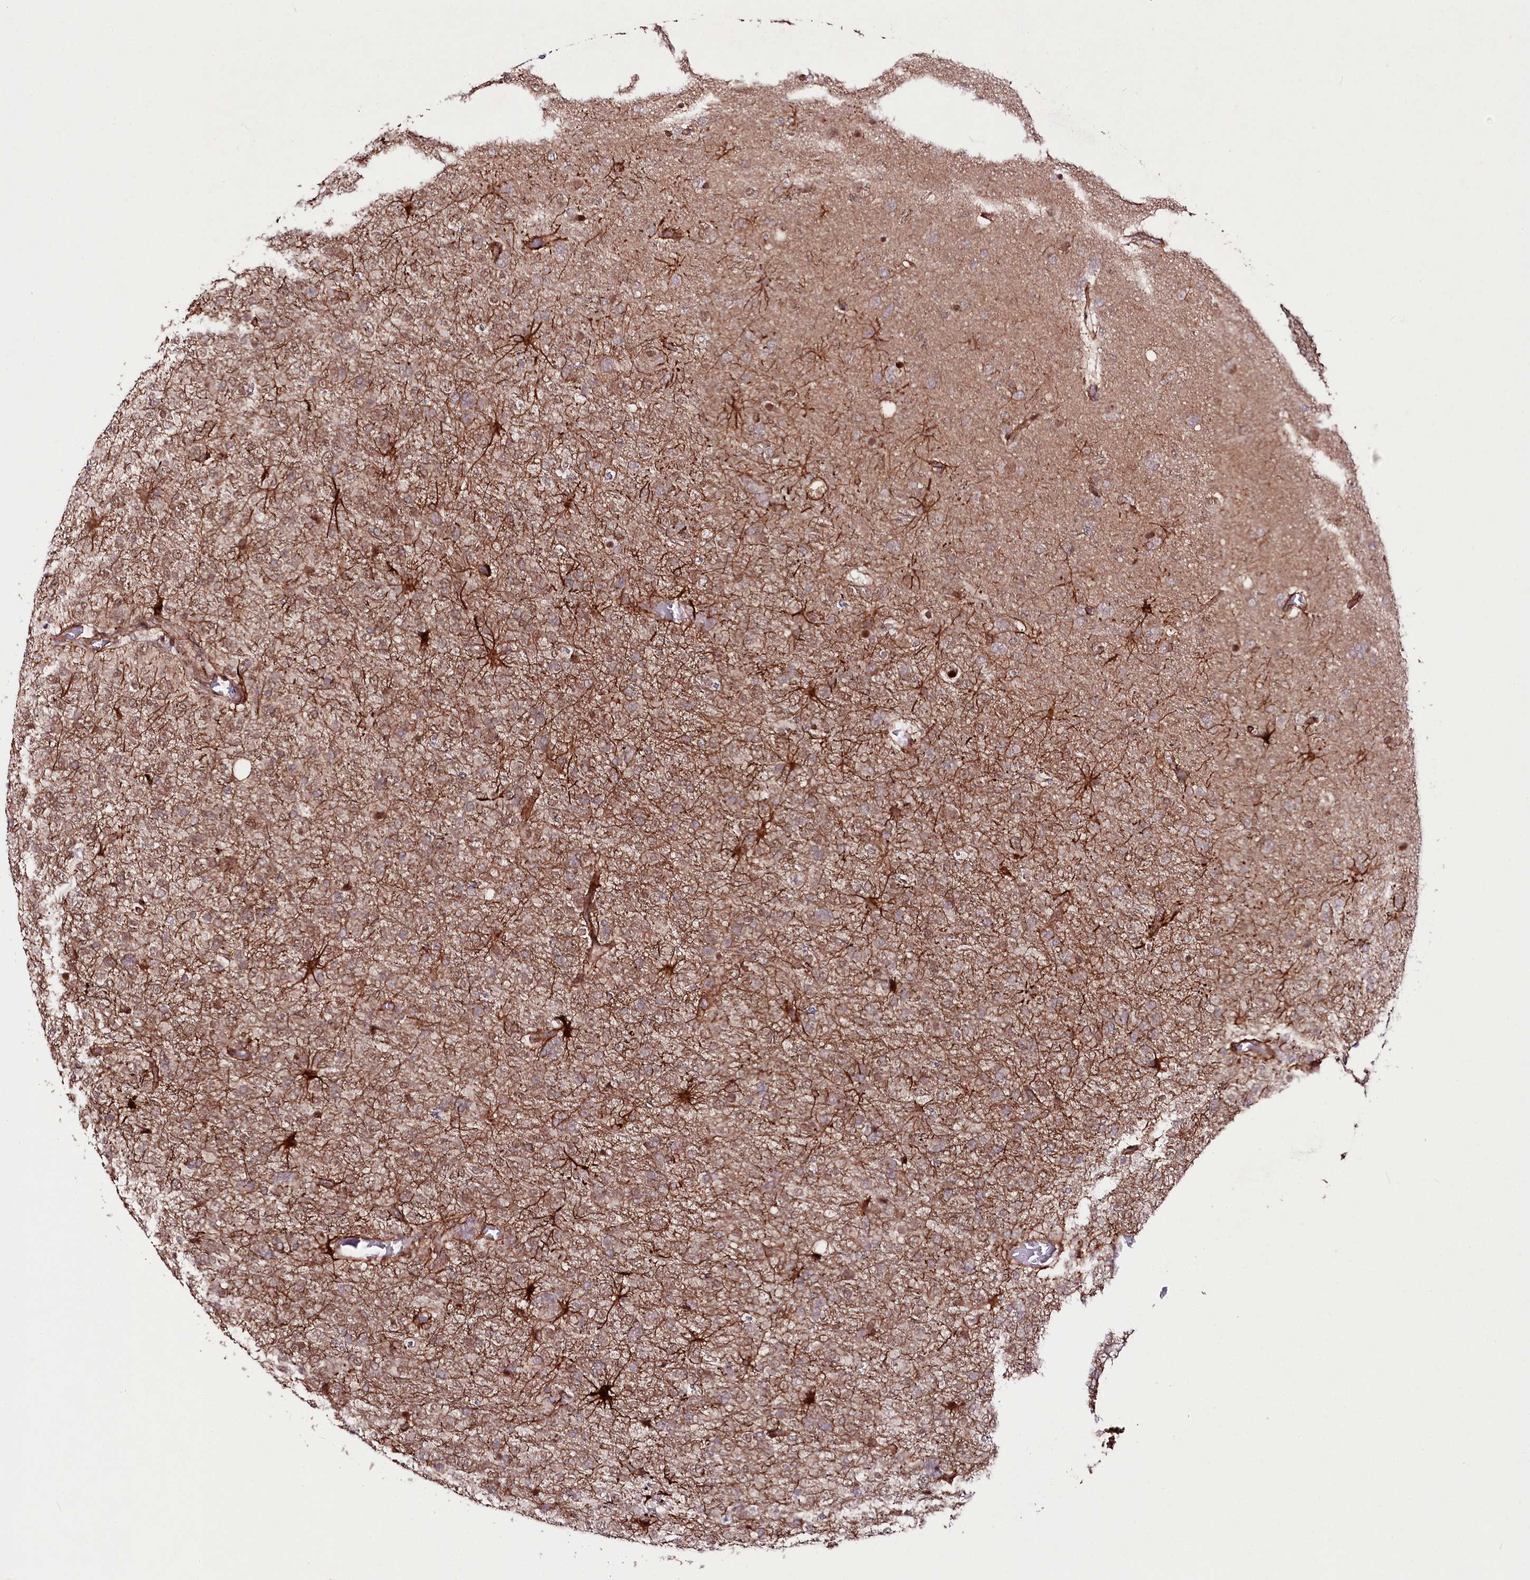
{"staining": {"intensity": "moderate", "quantity": "<25%", "location": "cytoplasmic/membranous"}, "tissue": "glioma", "cell_type": "Tumor cells", "image_type": "cancer", "snomed": [{"axis": "morphology", "description": "Glioma, malignant, High grade"}, {"axis": "topography", "description": "Brain"}], "caption": "Moderate cytoplasmic/membranous protein positivity is identified in about <25% of tumor cells in malignant high-grade glioma. (brown staining indicates protein expression, while blue staining denotes nuclei).", "gene": "PHLDB1", "patient": {"sex": "female", "age": 74}}